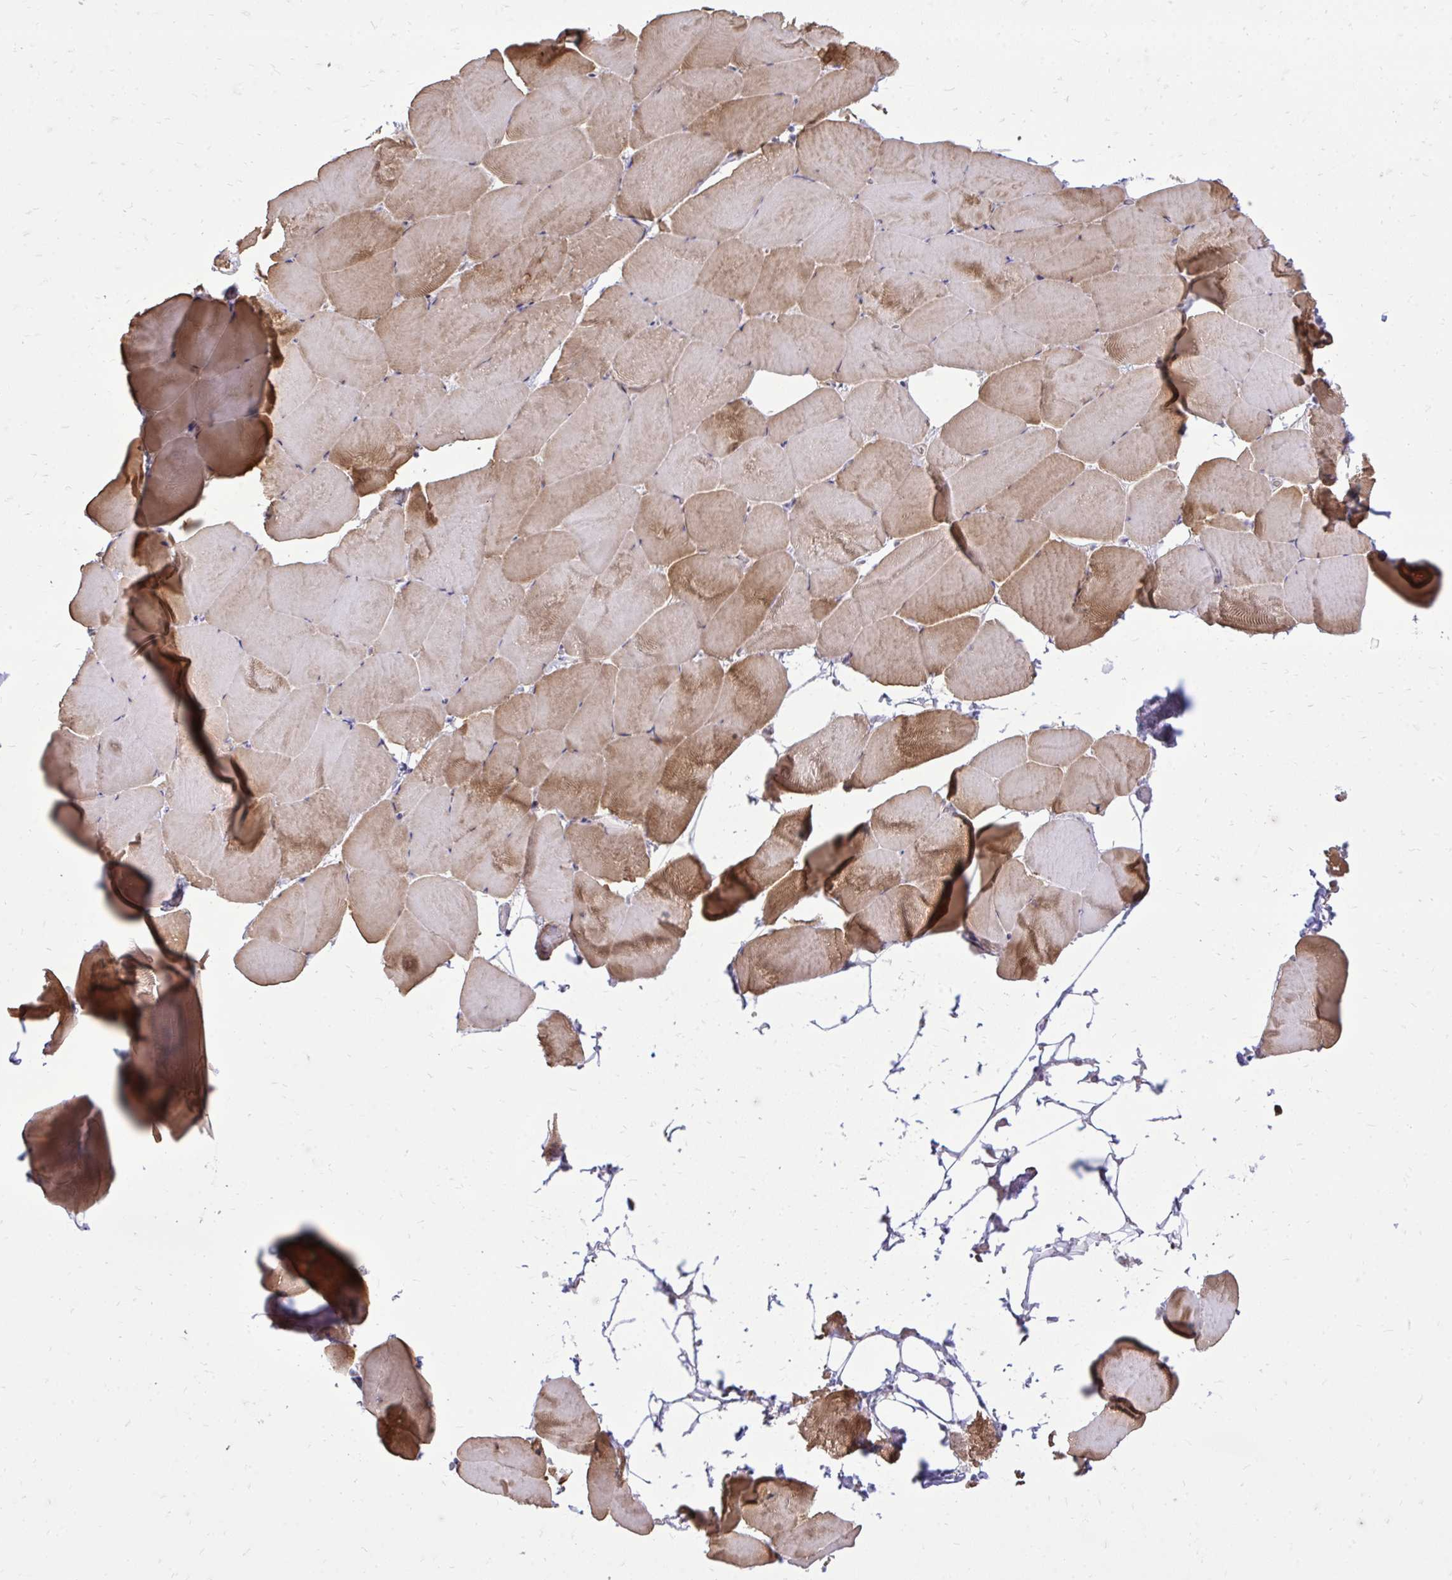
{"staining": {"intensity": "moderate", "quantity": "25%-75%", "location": "cytoplasmic/membranous"}, "tissue": "skeletal muscle", "cell_type": "Myocytes", "image_type": "normal", "snomed": [{"axis": "morphology", "description": "Normal tissue, NOS"}, {"axis": "topography", "description": "Skeletal muscle"}], "caption": "This histopathology image exhibits unremarkable skeletal muscle stained with immunohistochemistry (IHC) to label a protein in brown. The cytoplasmic/membranous of myocytes show moderate positivity for the protein. Nuclei are counter-stained blue.", "gene": "SLC7A5", "patient": {"sex": "female", "age": 64}}